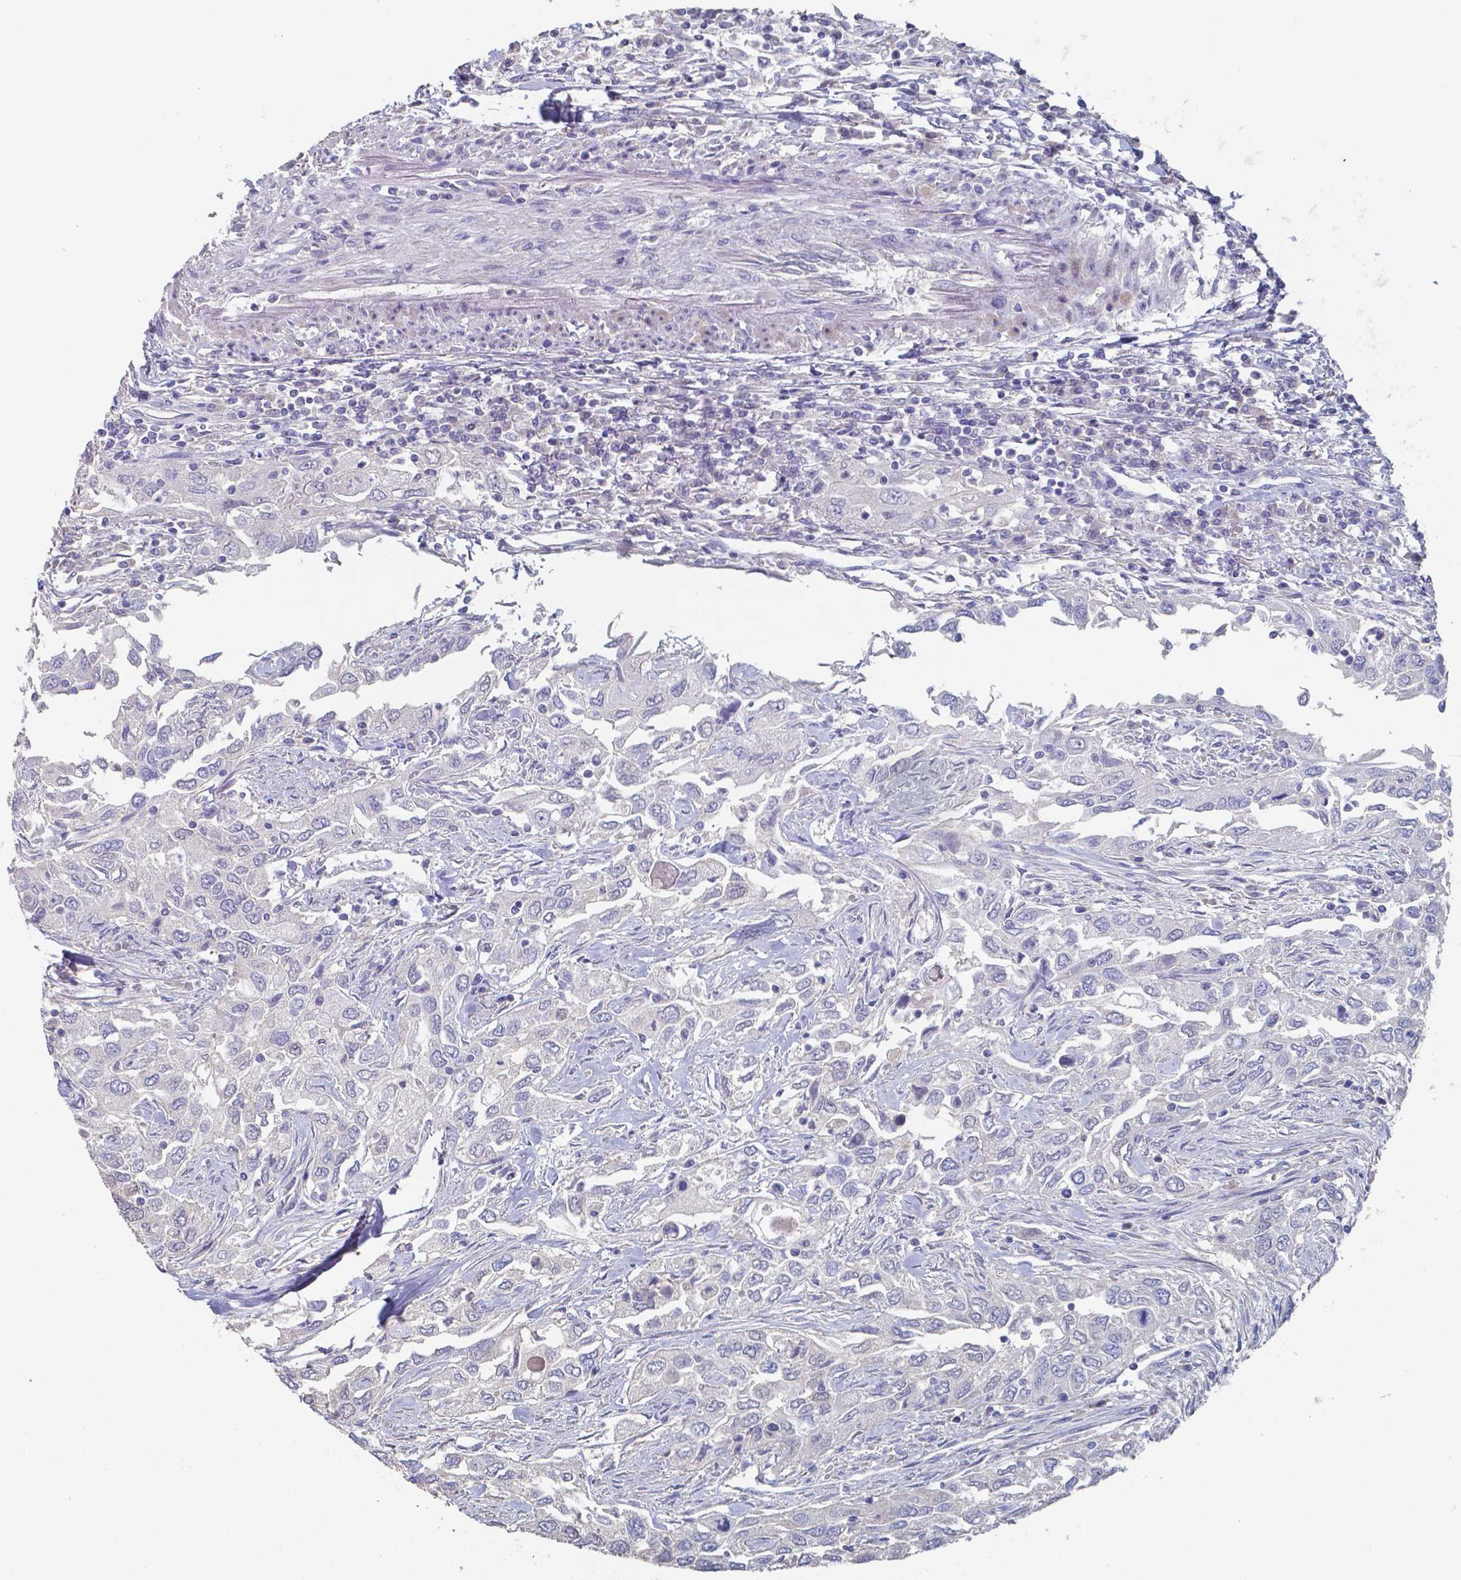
{"staining": {"intensity": "negative", "quantity": "none", "location": "none"}, "tissue": "urothelial cancer", "cell_type": "Tumor cells", "image_type": "cancer", "snomed": [{"axis": "morphology", "description": "Urothelial carcinoma, High grade"}, {"axis": "topography", "description": "Urinary bladder"}], "caption": "Immunohistochemistry of human high-grade urothelial carcinoma displays no expression in tumor cells. The staining is performed using DAB brown chromogen with nuclei counter-stained in using hematoxylin.", "gene": "FOXJ1", "patient": {"sex": "male", "age": 76}}